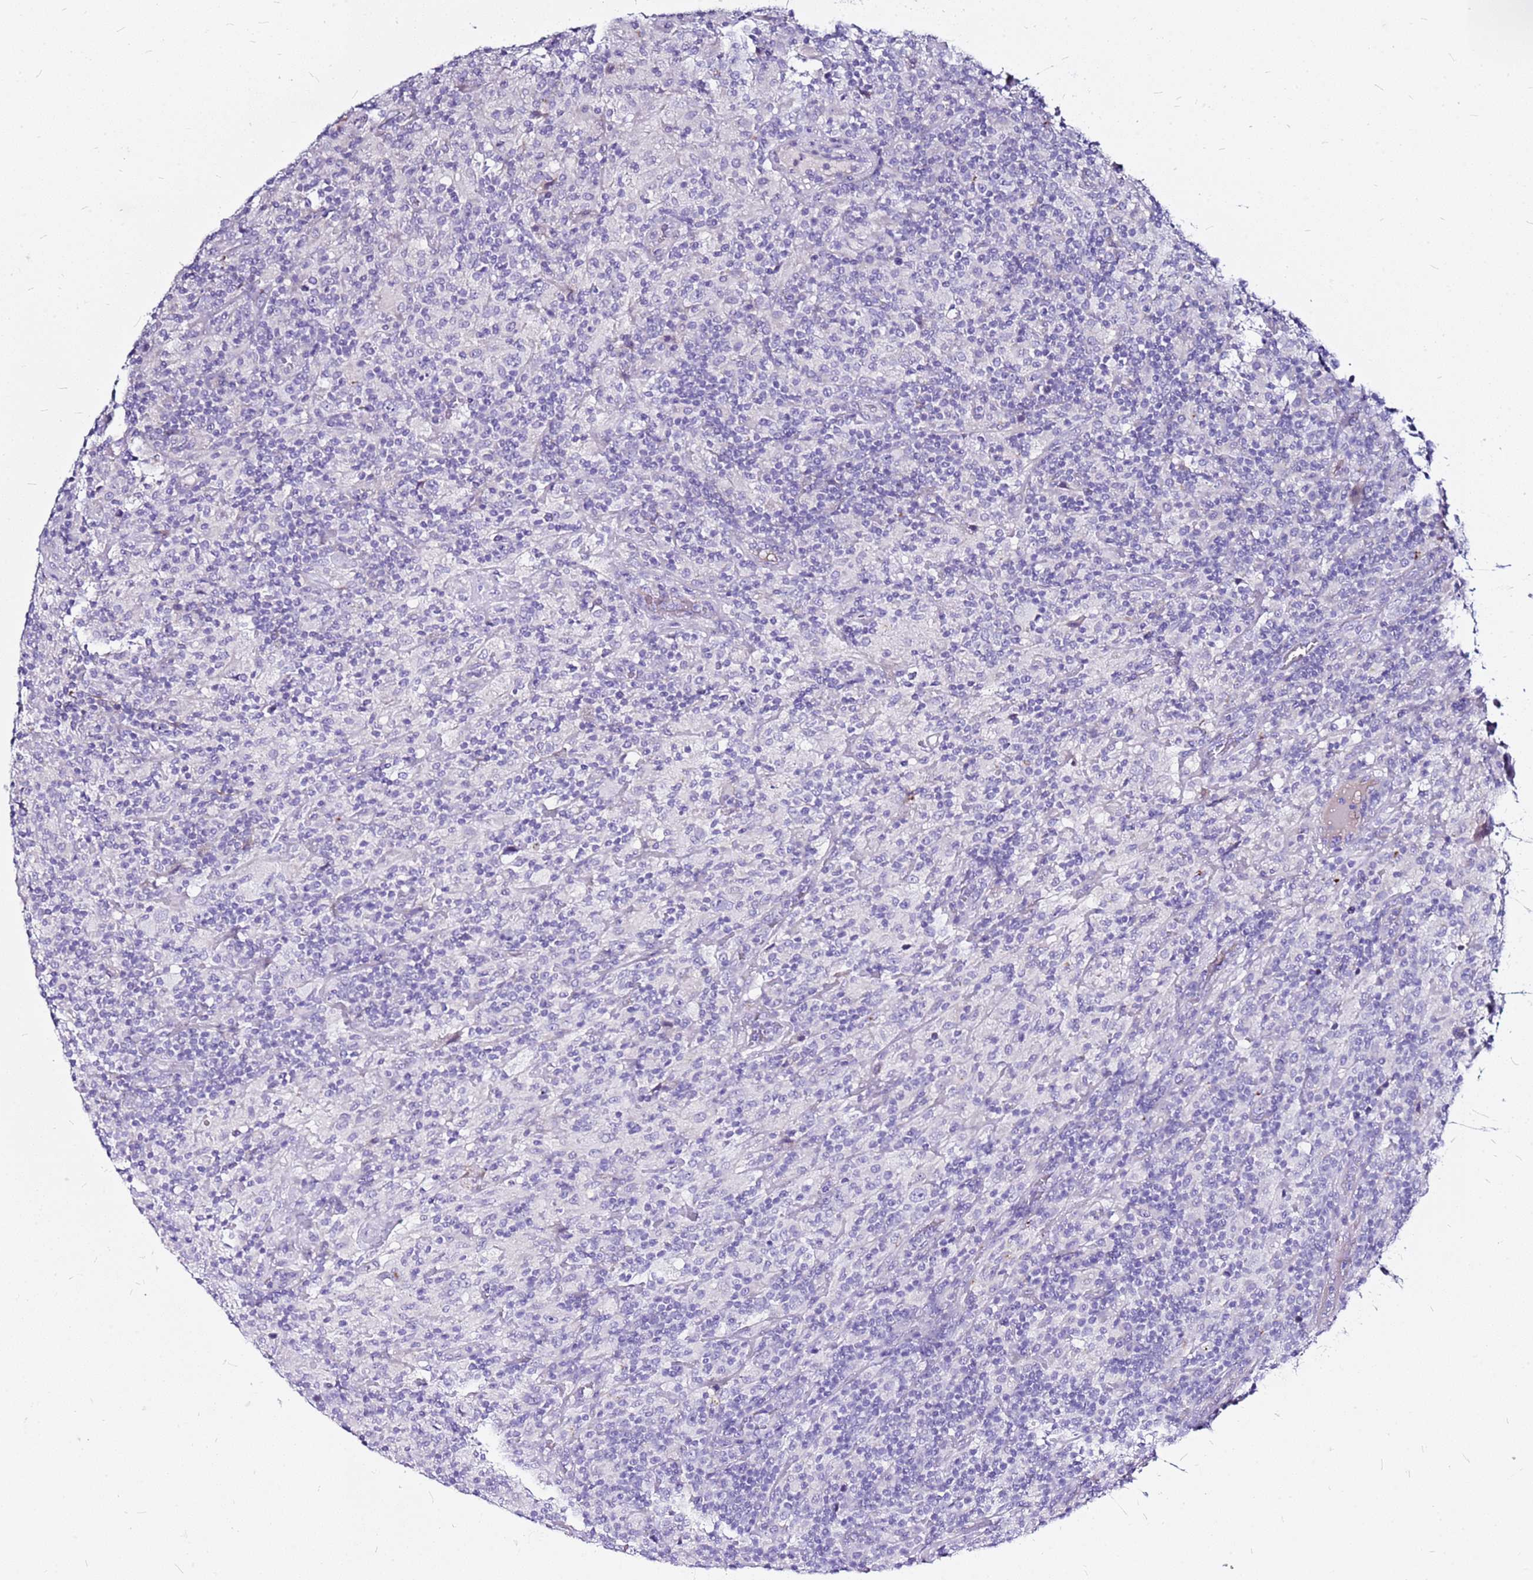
{"staining": {"intensity": "negative", "quantity": "none", "location": "none"}, "tissue": "lymphoma", "cell_type": "Tumor cells", "image_type": "cancer", "snomed": [{"axis": "morphology", "description": "Hodgkin's disease, NOS"}, {"axis": "topography", "description": "Lymph node"}], "caption": "Tumor cells show no significant positivity in Hodgkin's disease. The staining was performed using DAB (3,3'-diaminobenzidine) to visualize the protein expression in brown, while the nuclei were stained in blue with hematoxylin (Magnification: 20x).", "gene": "CASD1", "patient": {"sex": "male", "age": 70}}